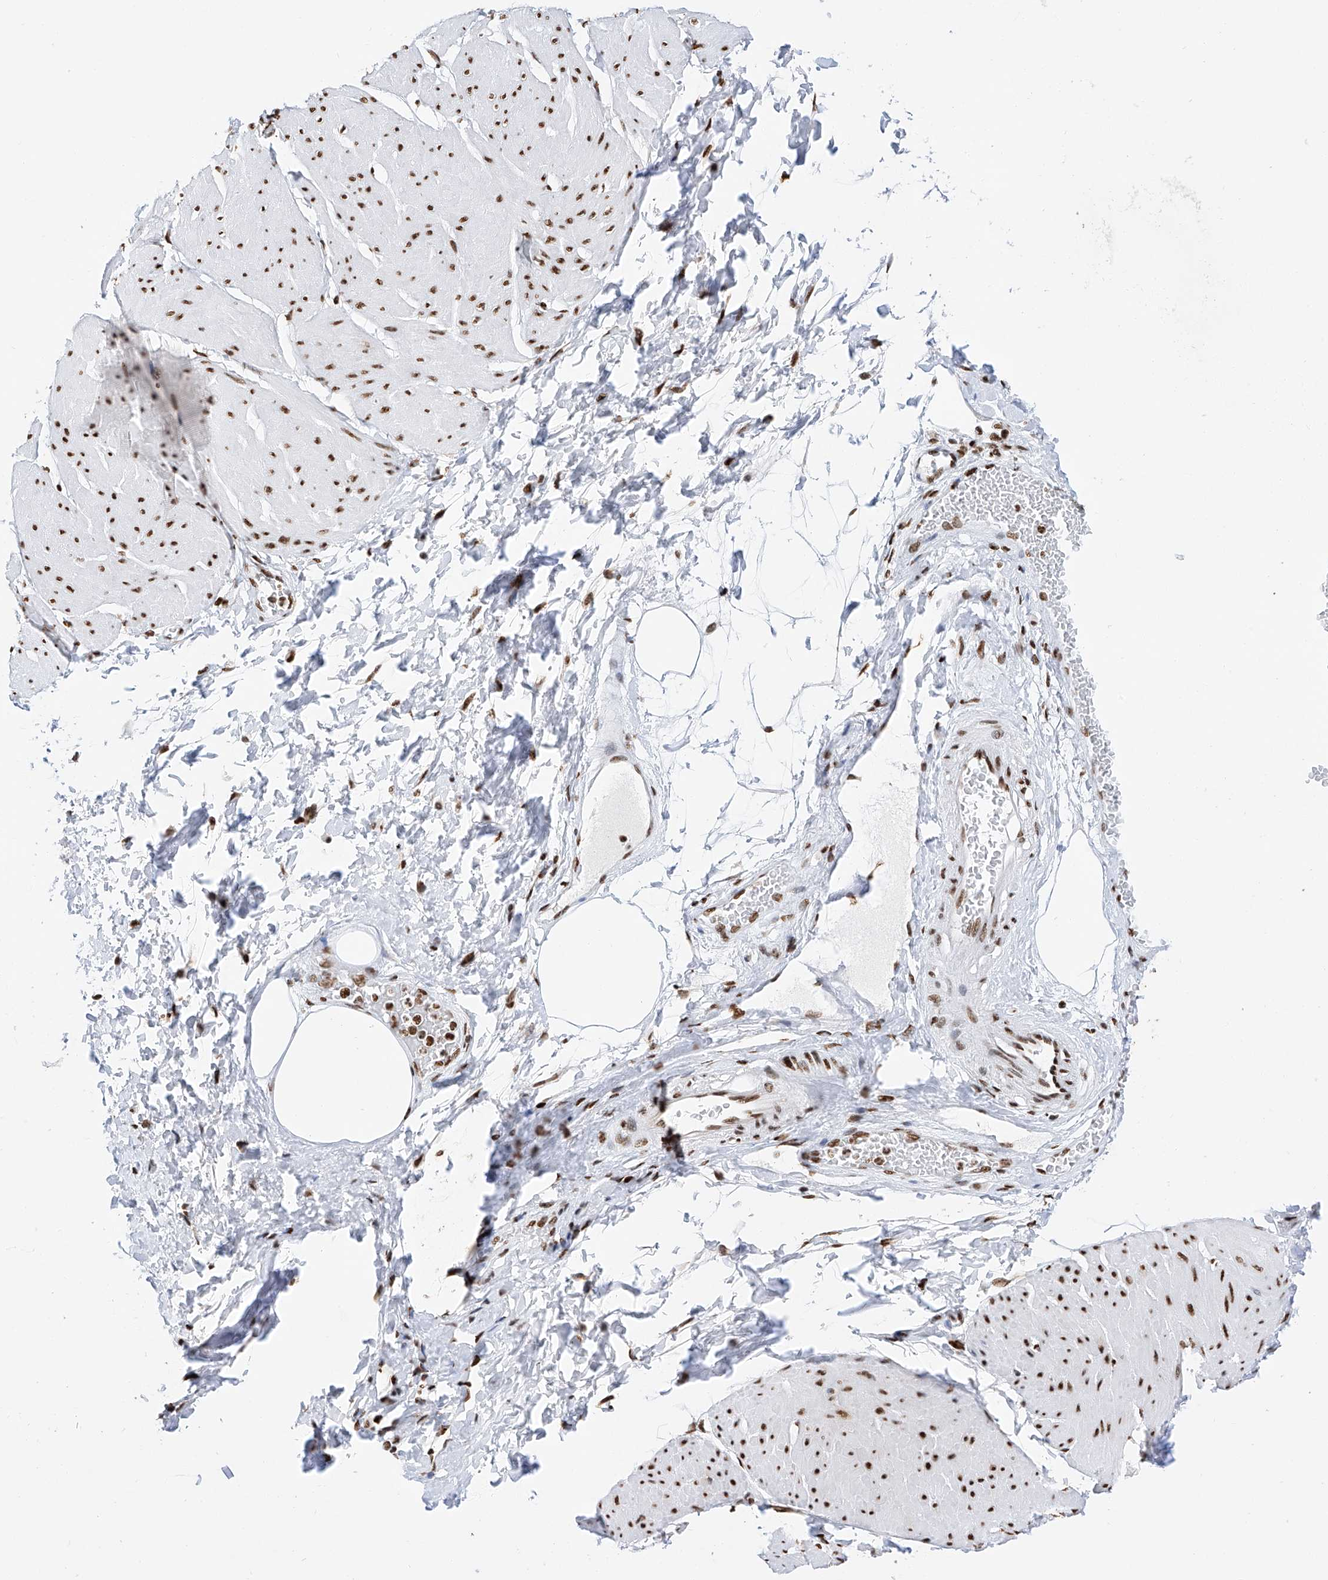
{"staining": {"intensity": "moderate", "quantity": ">75%", "location": "nuclear"}, "tissue": "smooth muscle", "cell_type": "Smooth muscle cells", "image_type": "normal", "snomed": [{"axis": "morphology", "description": "Urothelial carcinoma, High grade"}, {"axis": "topography", "description": "Urinary bladder"}], "caption": "Smooth muscle stained with immunohistochemistry exhibits moderate nuclear staining in about >75% of smooth muscle cells.", "gene": "SRSF6", "patient": {"sex": "male", "age": 46}}